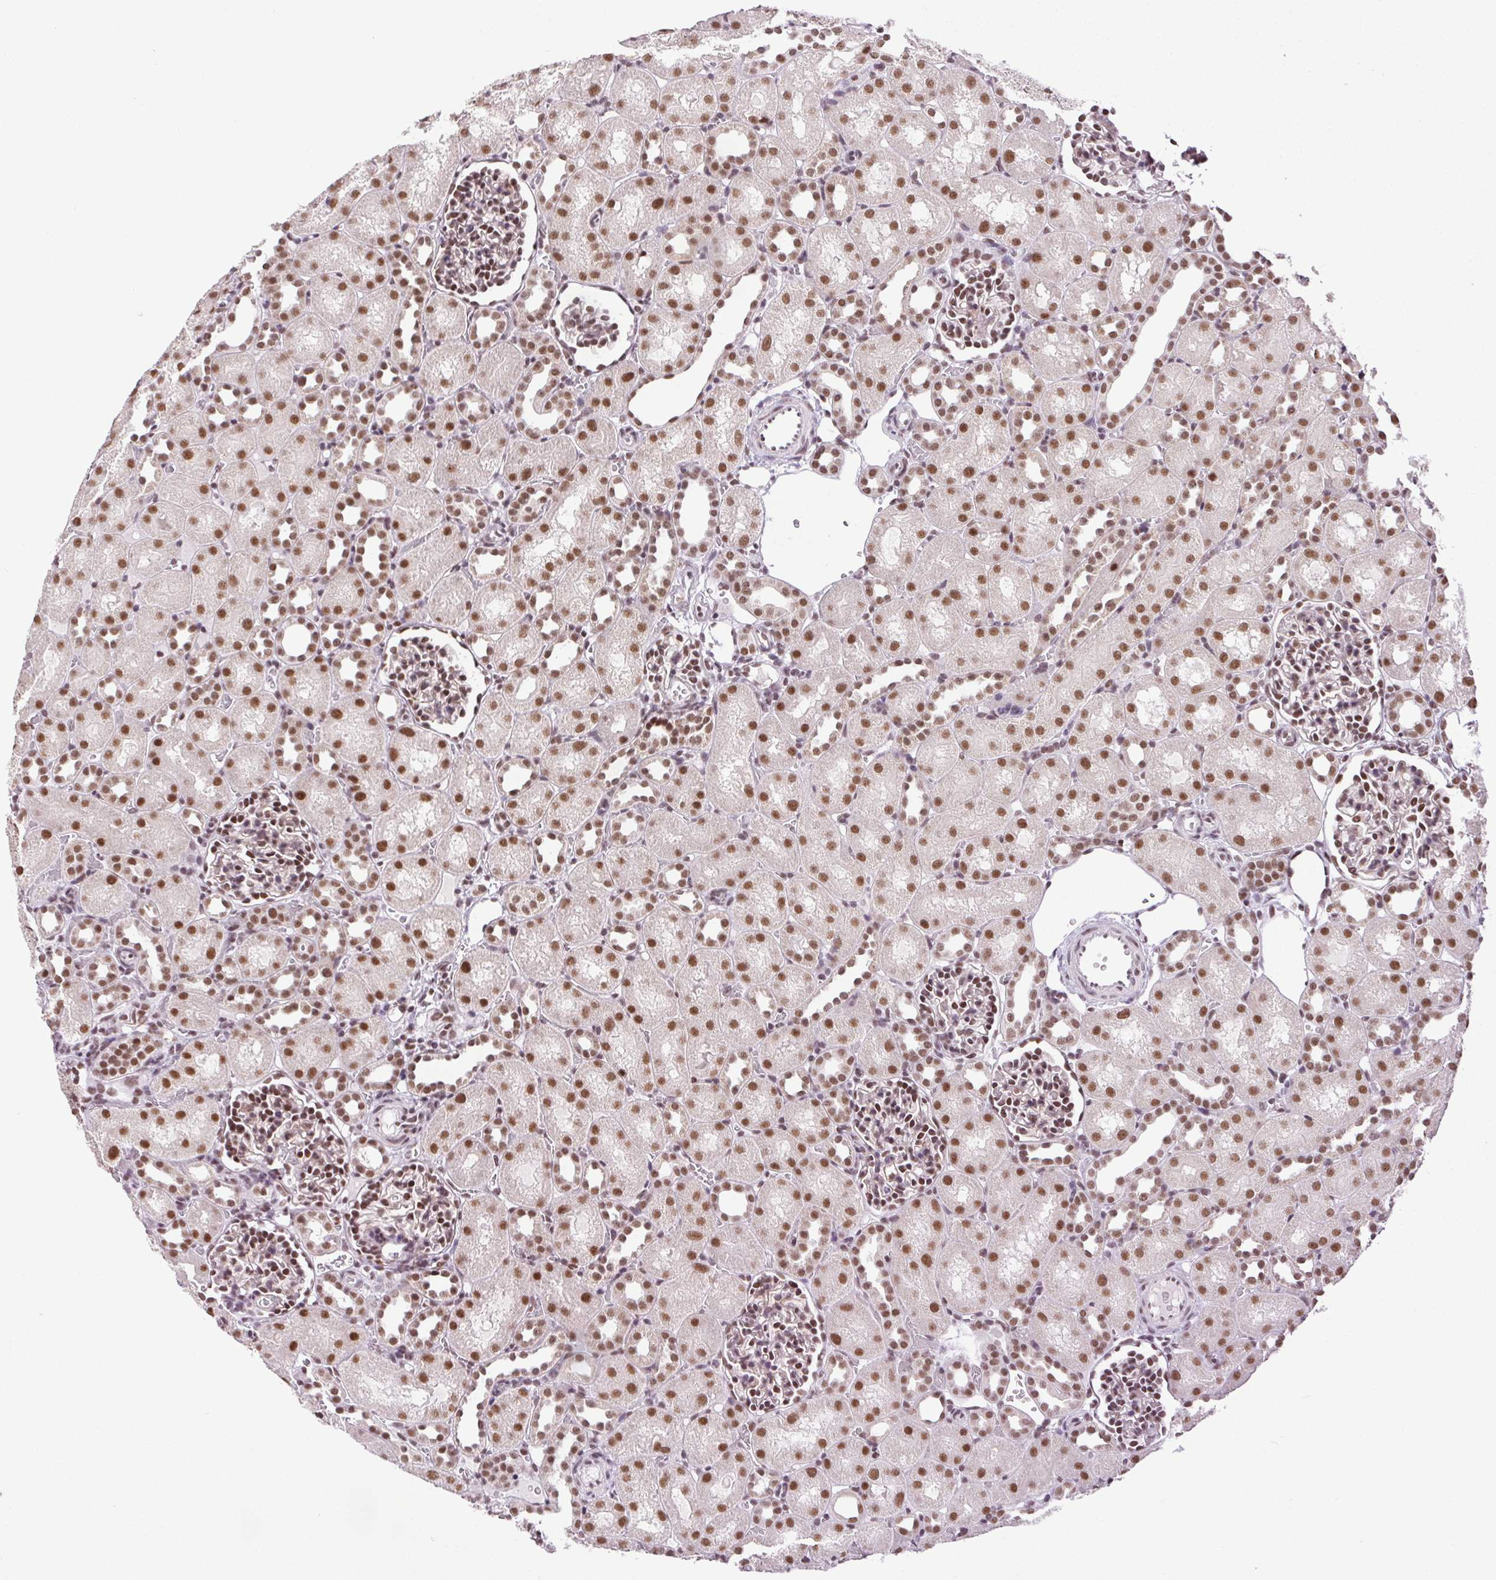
{"staining": {"intensity": "moderate", "quantity": ">75%", "location": "nuclear"}, "tissue": "kidney", "cell_type": "Cells in glomeruli", "image_type": "normal", "snomed": [{"axis": "morphology", "description": "Normal tissue, NOS"}, {"axis": "topography", "description": "Kidney"}], "caption": "This is an image of immunohistochemistry staining of benign kidney, which shows moderate positivity in the nuclear of cells in glomeruli.", "gene": "TRA2B", "patient": {"sex": "male", "age": 1}}